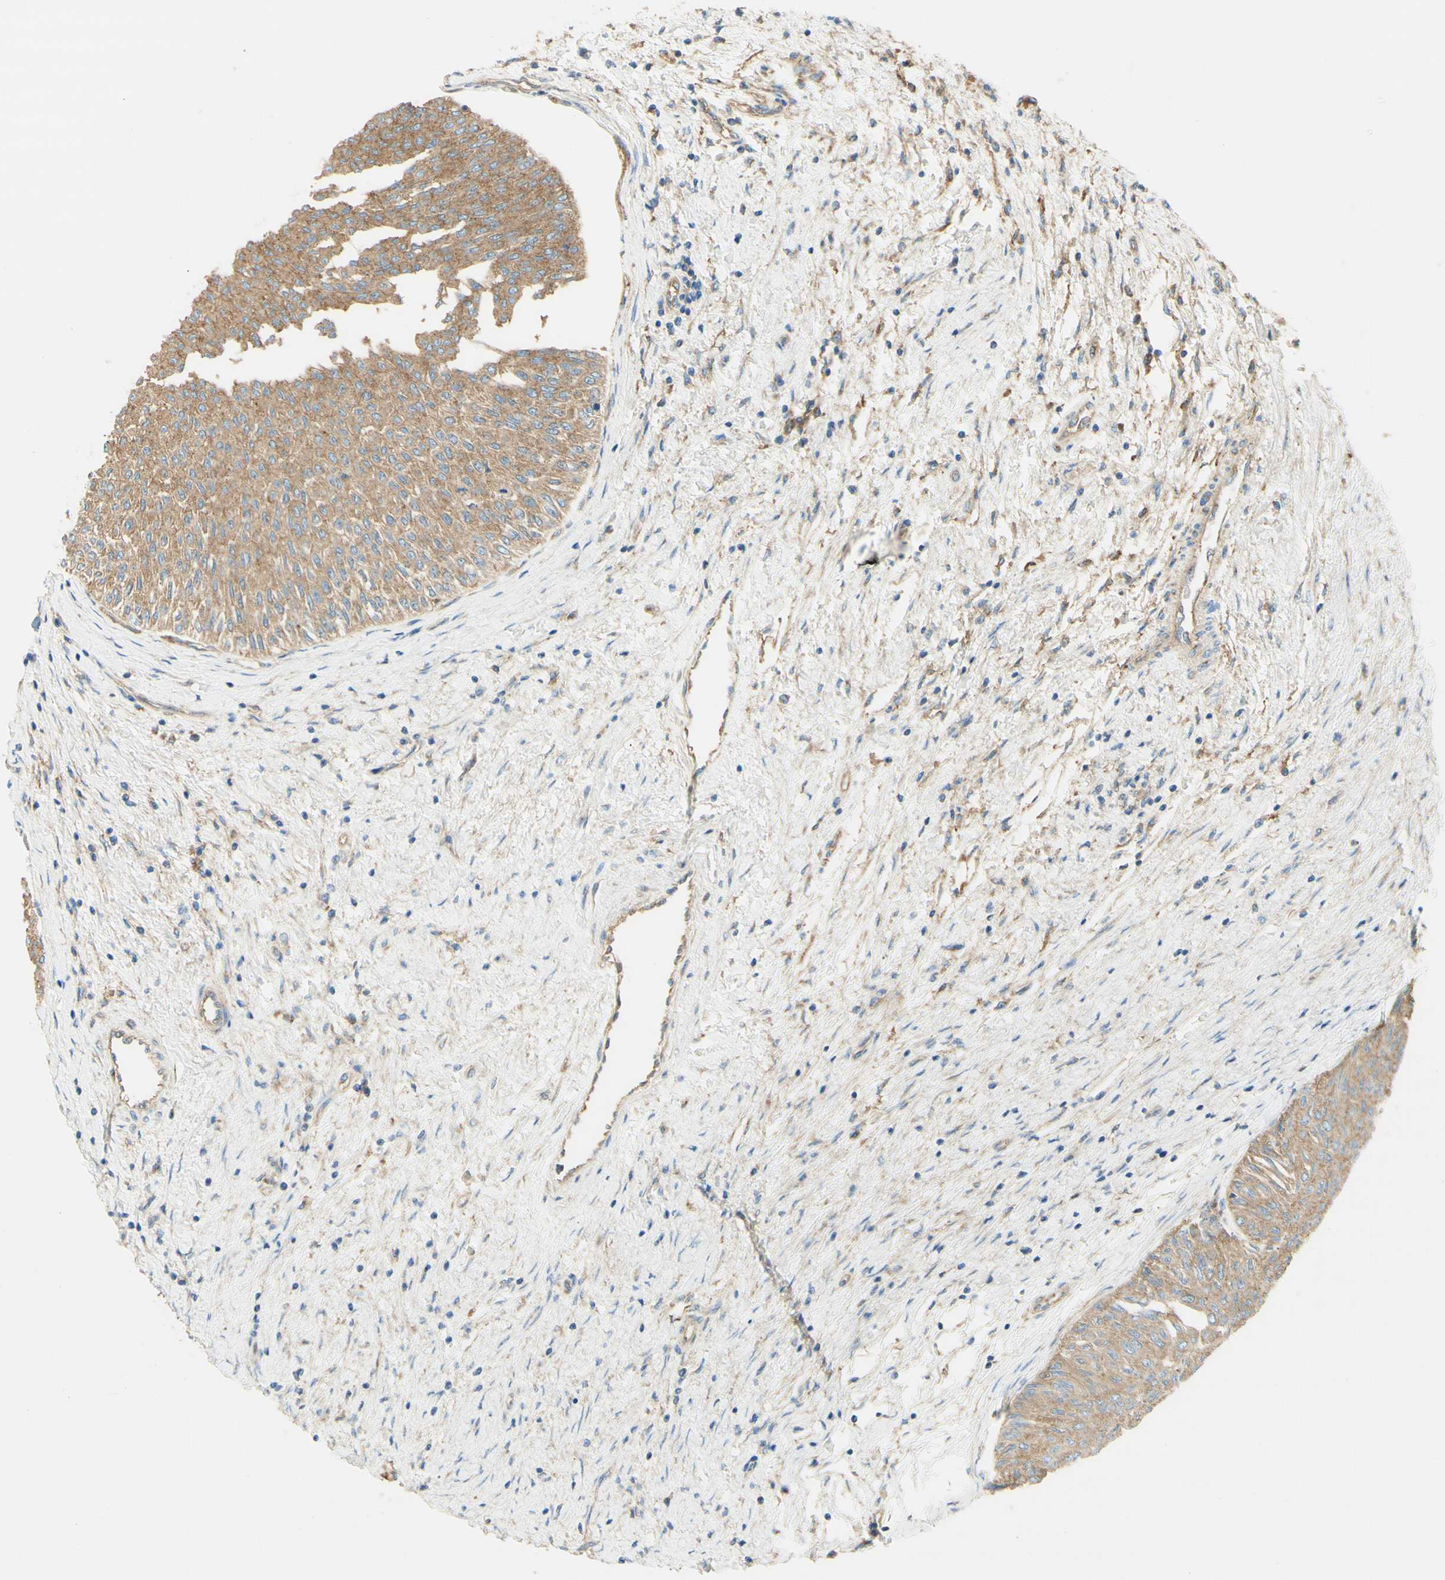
{"staining": {"intensity": "moderate", "quantity": "25%-75%", "location": "cytoplasmic/membranous"}, "tissue": "urothelial cancer", "cell_type": "Tumor cells", "image_type": "cancer", "snomed": [{"axis": "morphology", "description": "Urothelial carcinoma, Low grade"}, {"axis": "topography", "description": "Urinary bladder"}], "caption": "Protein expression analysis of urothelial carcinoma (low-grade) displays moderate cytoplasmic/membranous staining in about 25%-75% of tumor cells.", "gene": "CLTC", "patient": {"sex": "male", "age": 78}}